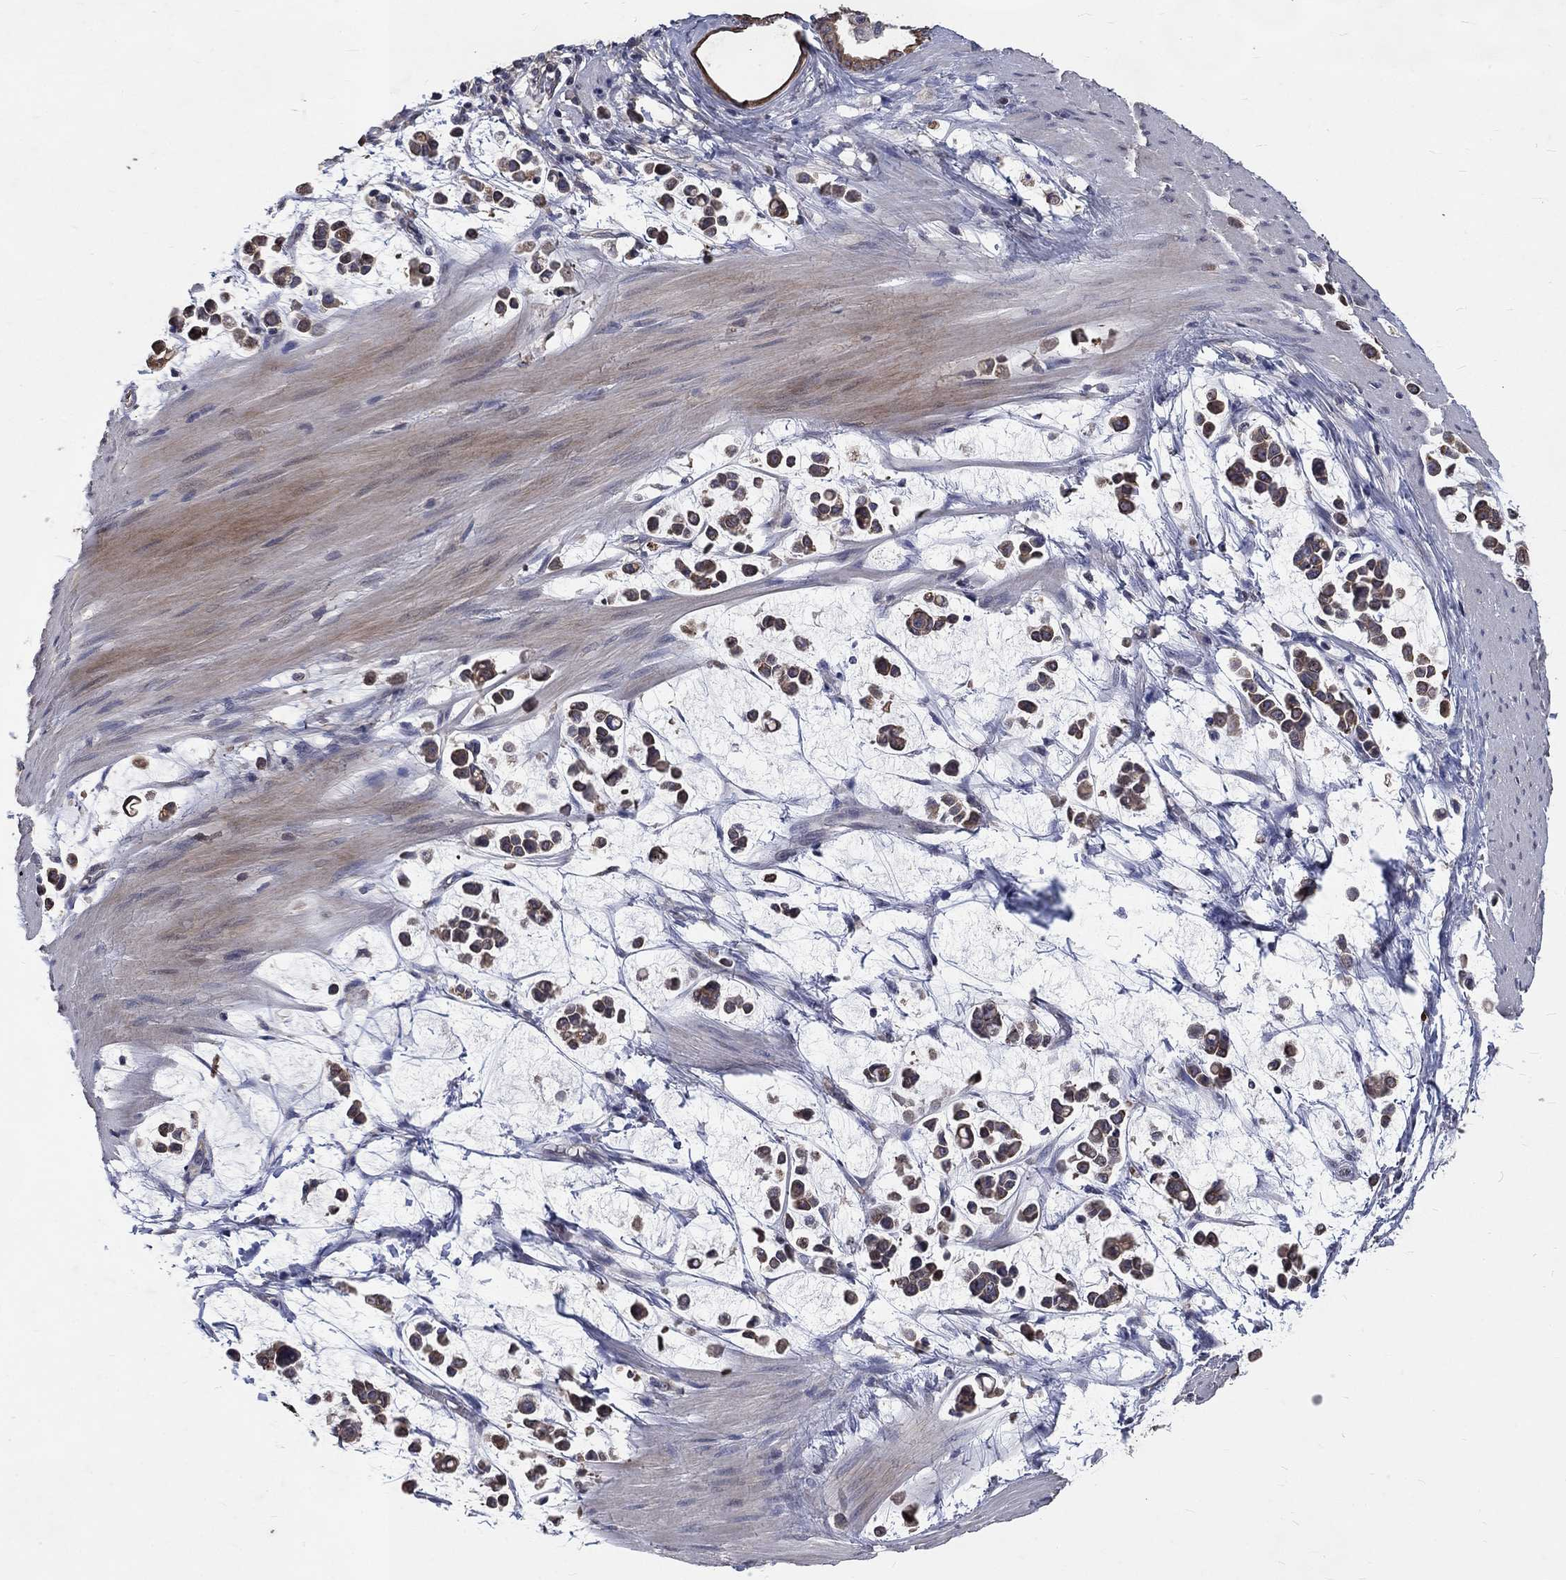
{"staining": {"intensity": "moderate", "quantity": "25%-75%", "location": "cytoplasmic/membranous"}, "tissue": "stomach cancer", "cell_type": "Tumor cells", "image_type": "cancer", "snomed": [{"axis": "morphology", "description": "Adenocarcinoma, NOS"}, {"axis": "topography", "description": "Stomach"}], "caption": "Adenocarcinoma (stomach) was stained to show a protein in brown. There is medium levels of moderate cytoplasmic/membranous expression in about 25%-75% of tumor cells.", "gene": "CHST5", "patient": {"sex": "male", "age": 82}}